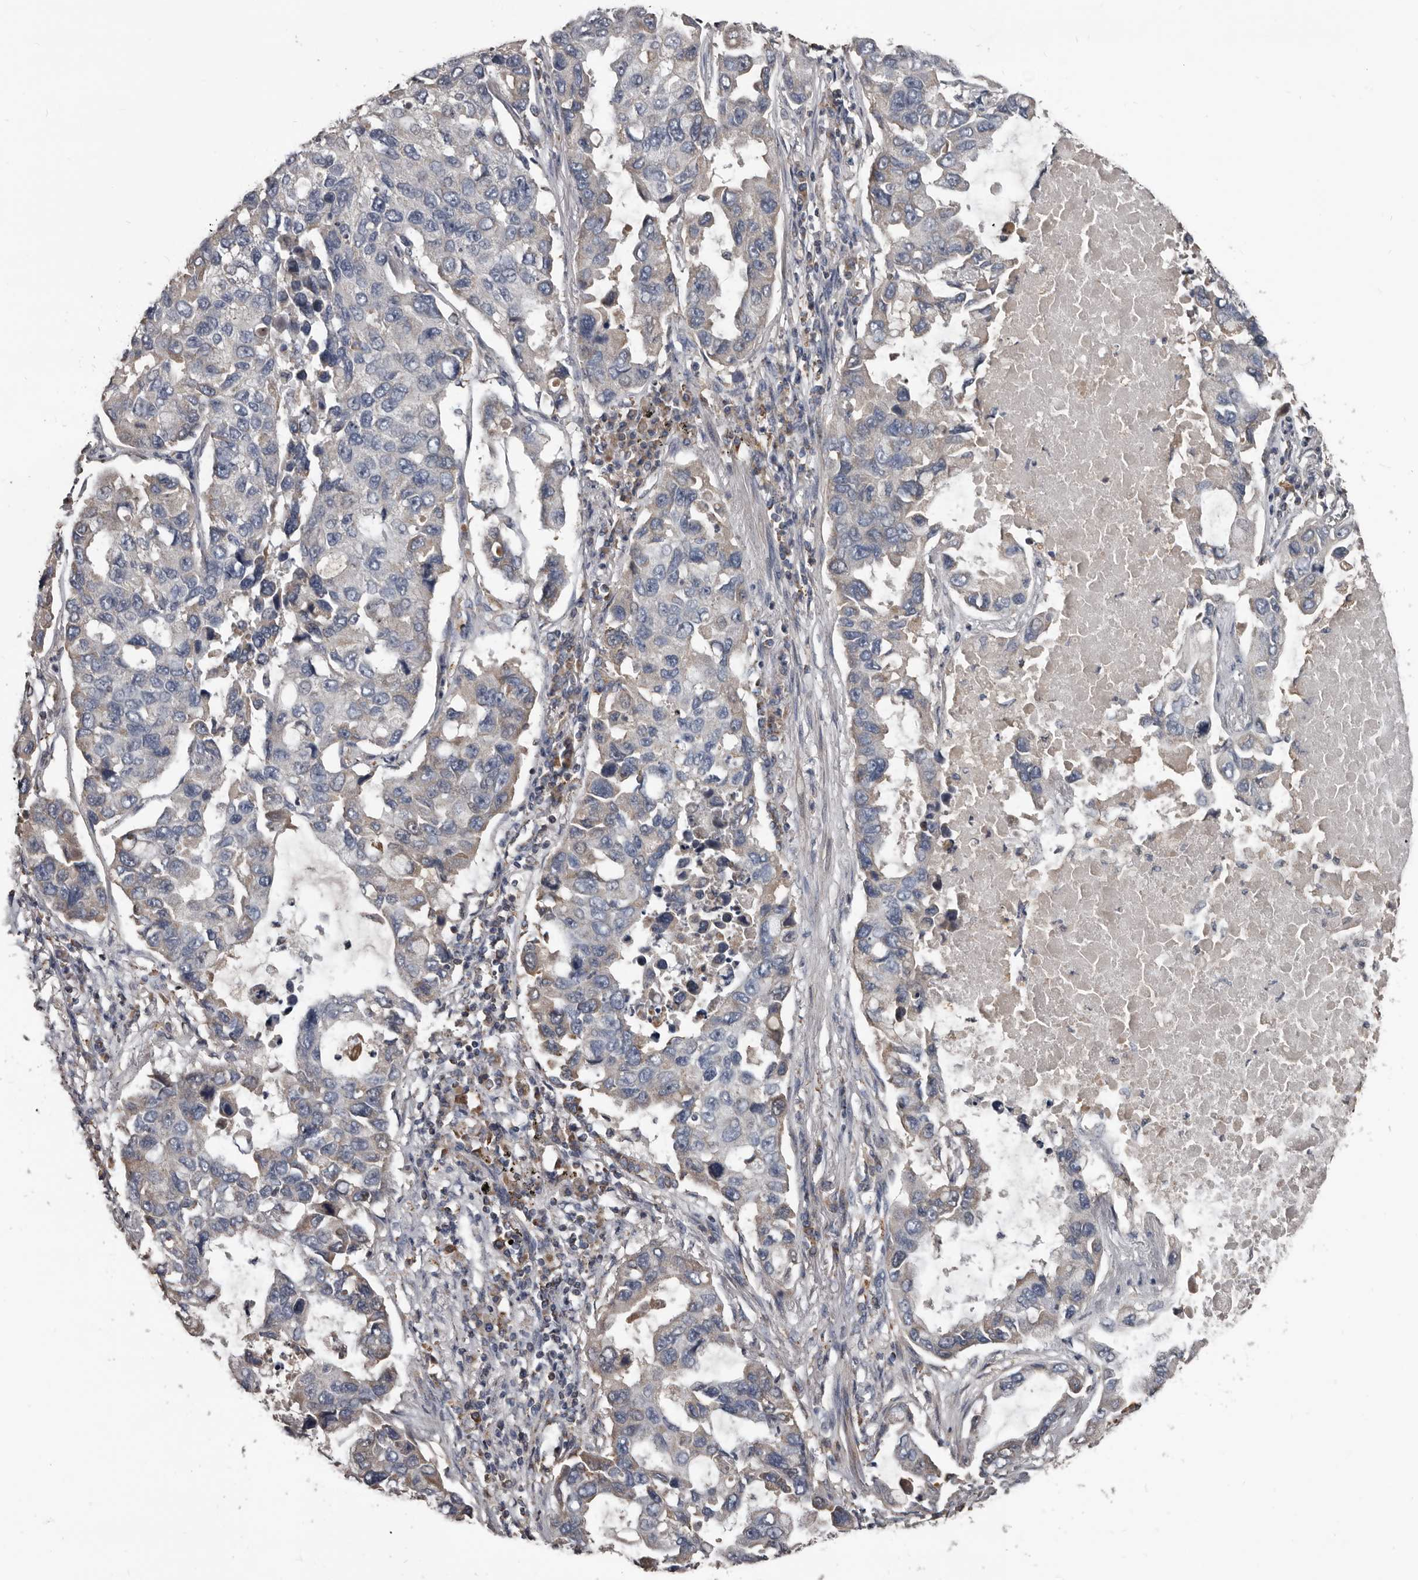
{"staining": {"intensity": "weak", "quantity": "<25%", "location": "cytoplasmic/membranous"}, "tissue": "lung cancer", "cell_type": "Tumor cells", "image_type": "cancer", "snomed": [{"axis": "morphology", "description": "Adenocarcinoma, NOS"}, {"axis": "topography", "description": "Lung"}], "caption": "This micrograph is of lung adenocarcinoma stained with IHC to label a protein in brown with the nuclei are counter-stained blue. There is no positivity in tumor cells.", "gene": "GREB1", "patient": {"sex": "male", "age": 64}}